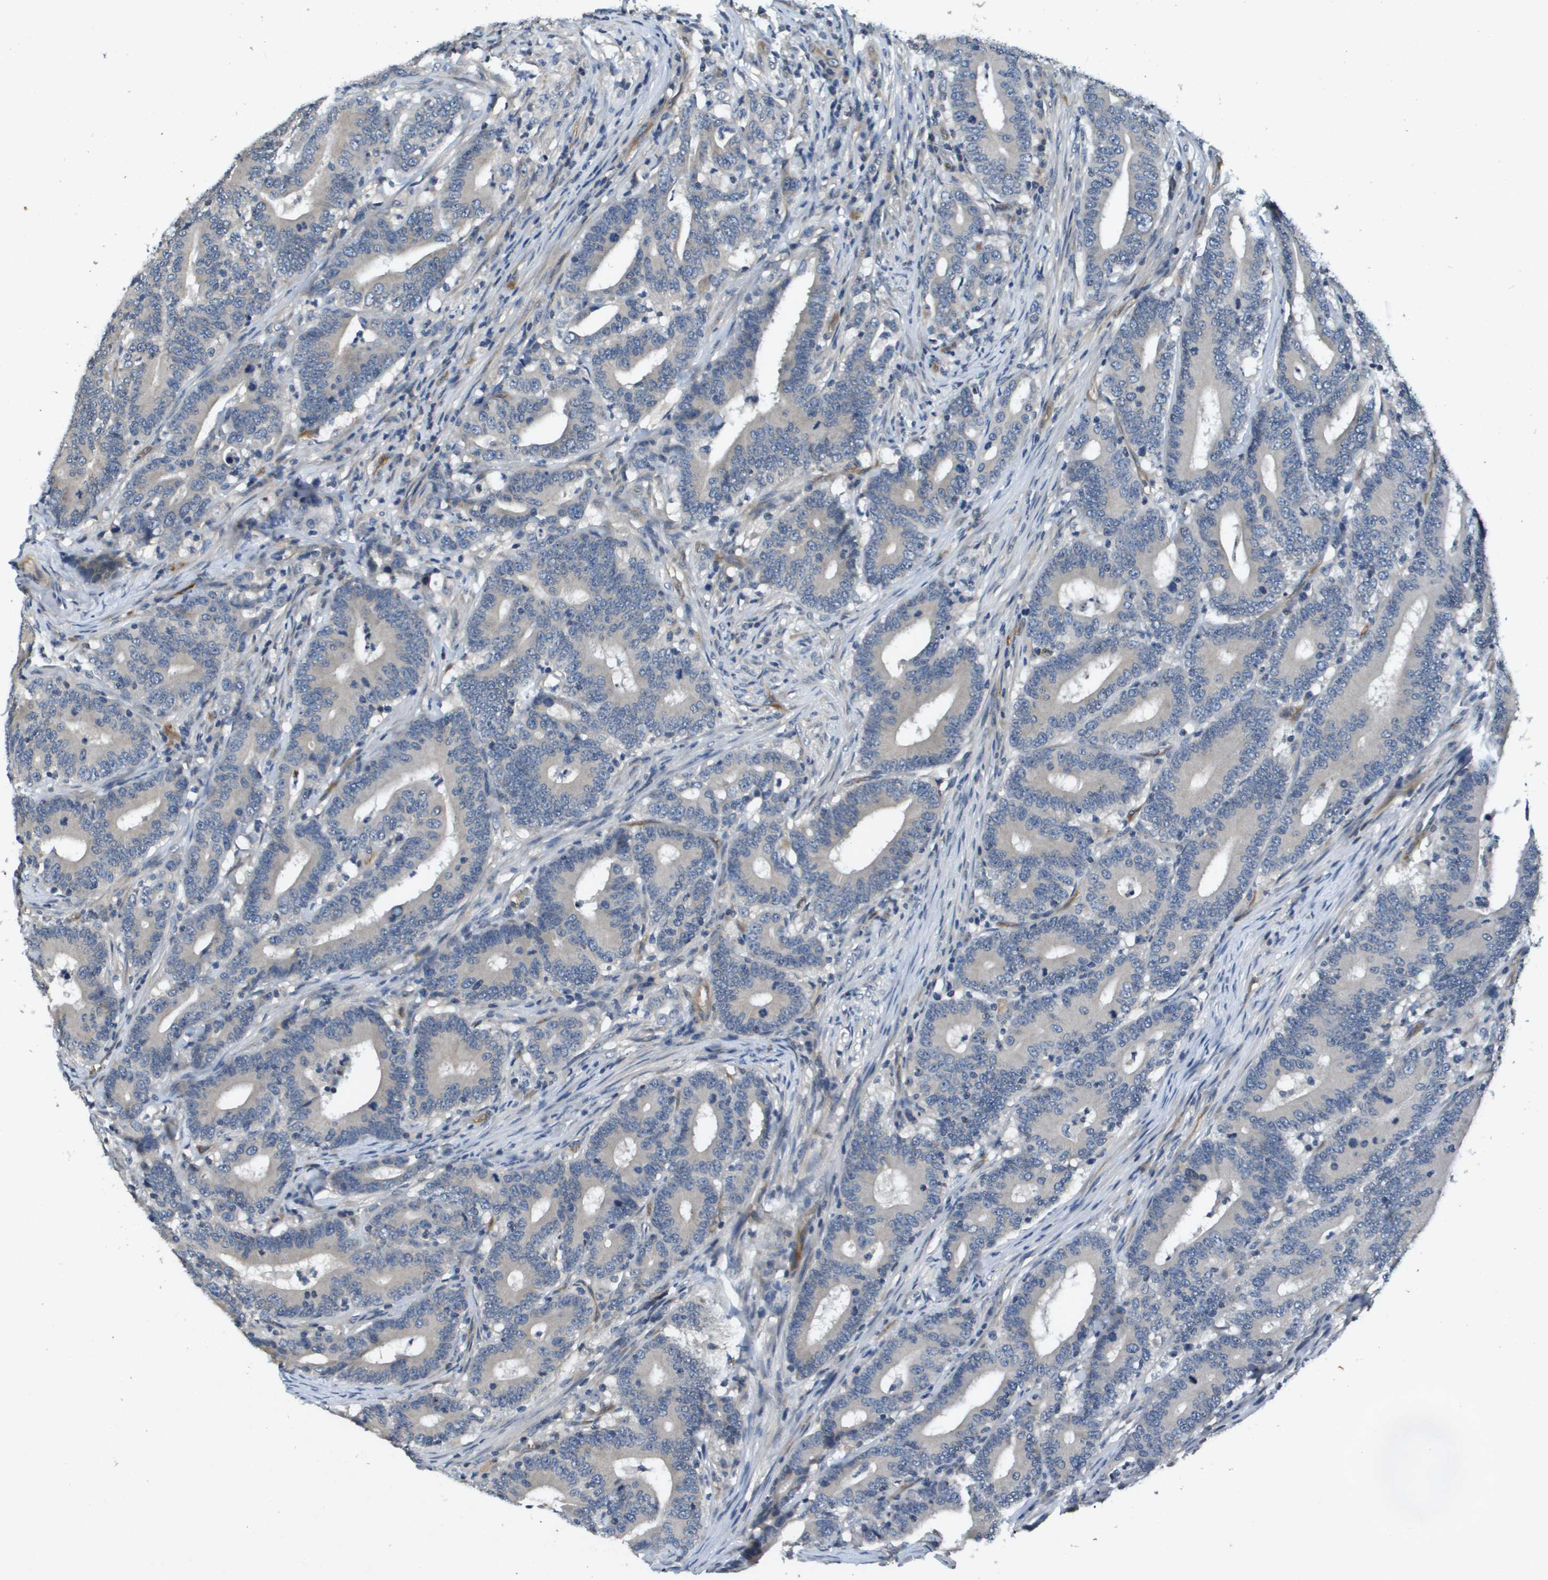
{"staining": {"intensity": "negative", "quantity": "none", "location": "none"}, "tissue": "colorectal cancer", "cell_type": "Tumor cells", "image_type": "cancer", "snomed": [{"axis": "morphology", "description": "Adenocarcinoma, NOS"}, {"axis": "topography", "description": "Colon"}], "caption": "Immunohistochemistry image of neoplastic tissue: human colorectal cancer stained with DAB shows no significant protein expression in tumor cells. The staining is performed using DAB brown chromogen with nuclei counter-stained in using hematoxylin.", "gene": "PGAP3", "patient": {"sex": "female", "age": 66}}